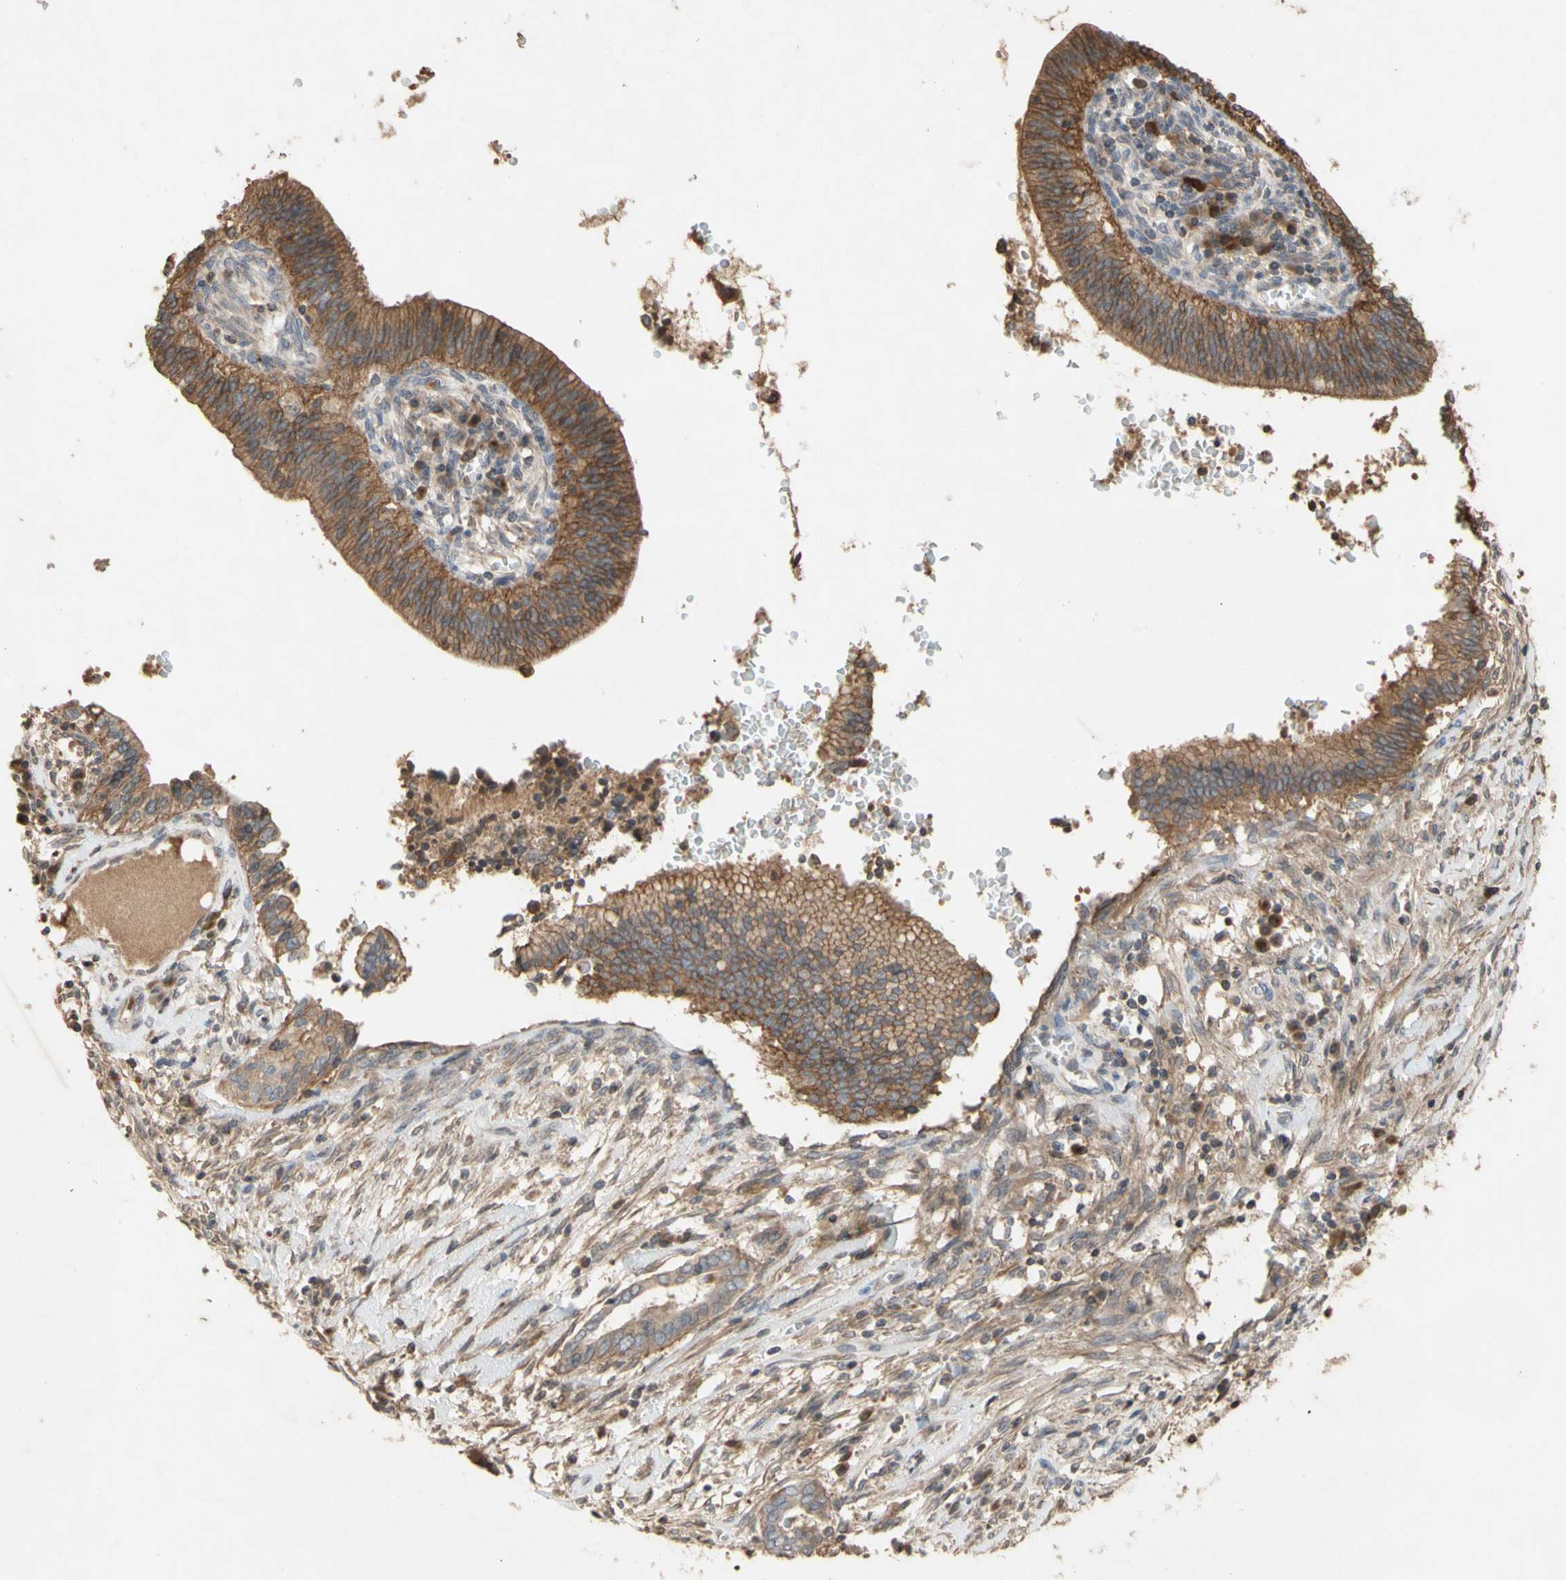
{"staining": {"intensity": "moderate", "quantity": ">75%", "location": "cytoplasmic/membranous"}, "tissue": "cervical cancer", "cell_type": "Tumor cells", "image_type": "cancer", "snomed": [{"axis": "morphology", "description": "Adenocarcinoma, NOS"}, {"axis": "topography", "description": "Cervix"}], "caption": "DAB (3,3'-diaminobenzidine) immunohistochemical staining of human cervical cancer reveals moderate cytoplasmic/membranous protein staining in about >75% of tumor cells.", "gene": "NECTIN3", "patient": {"sex": "female", "age": 44}}